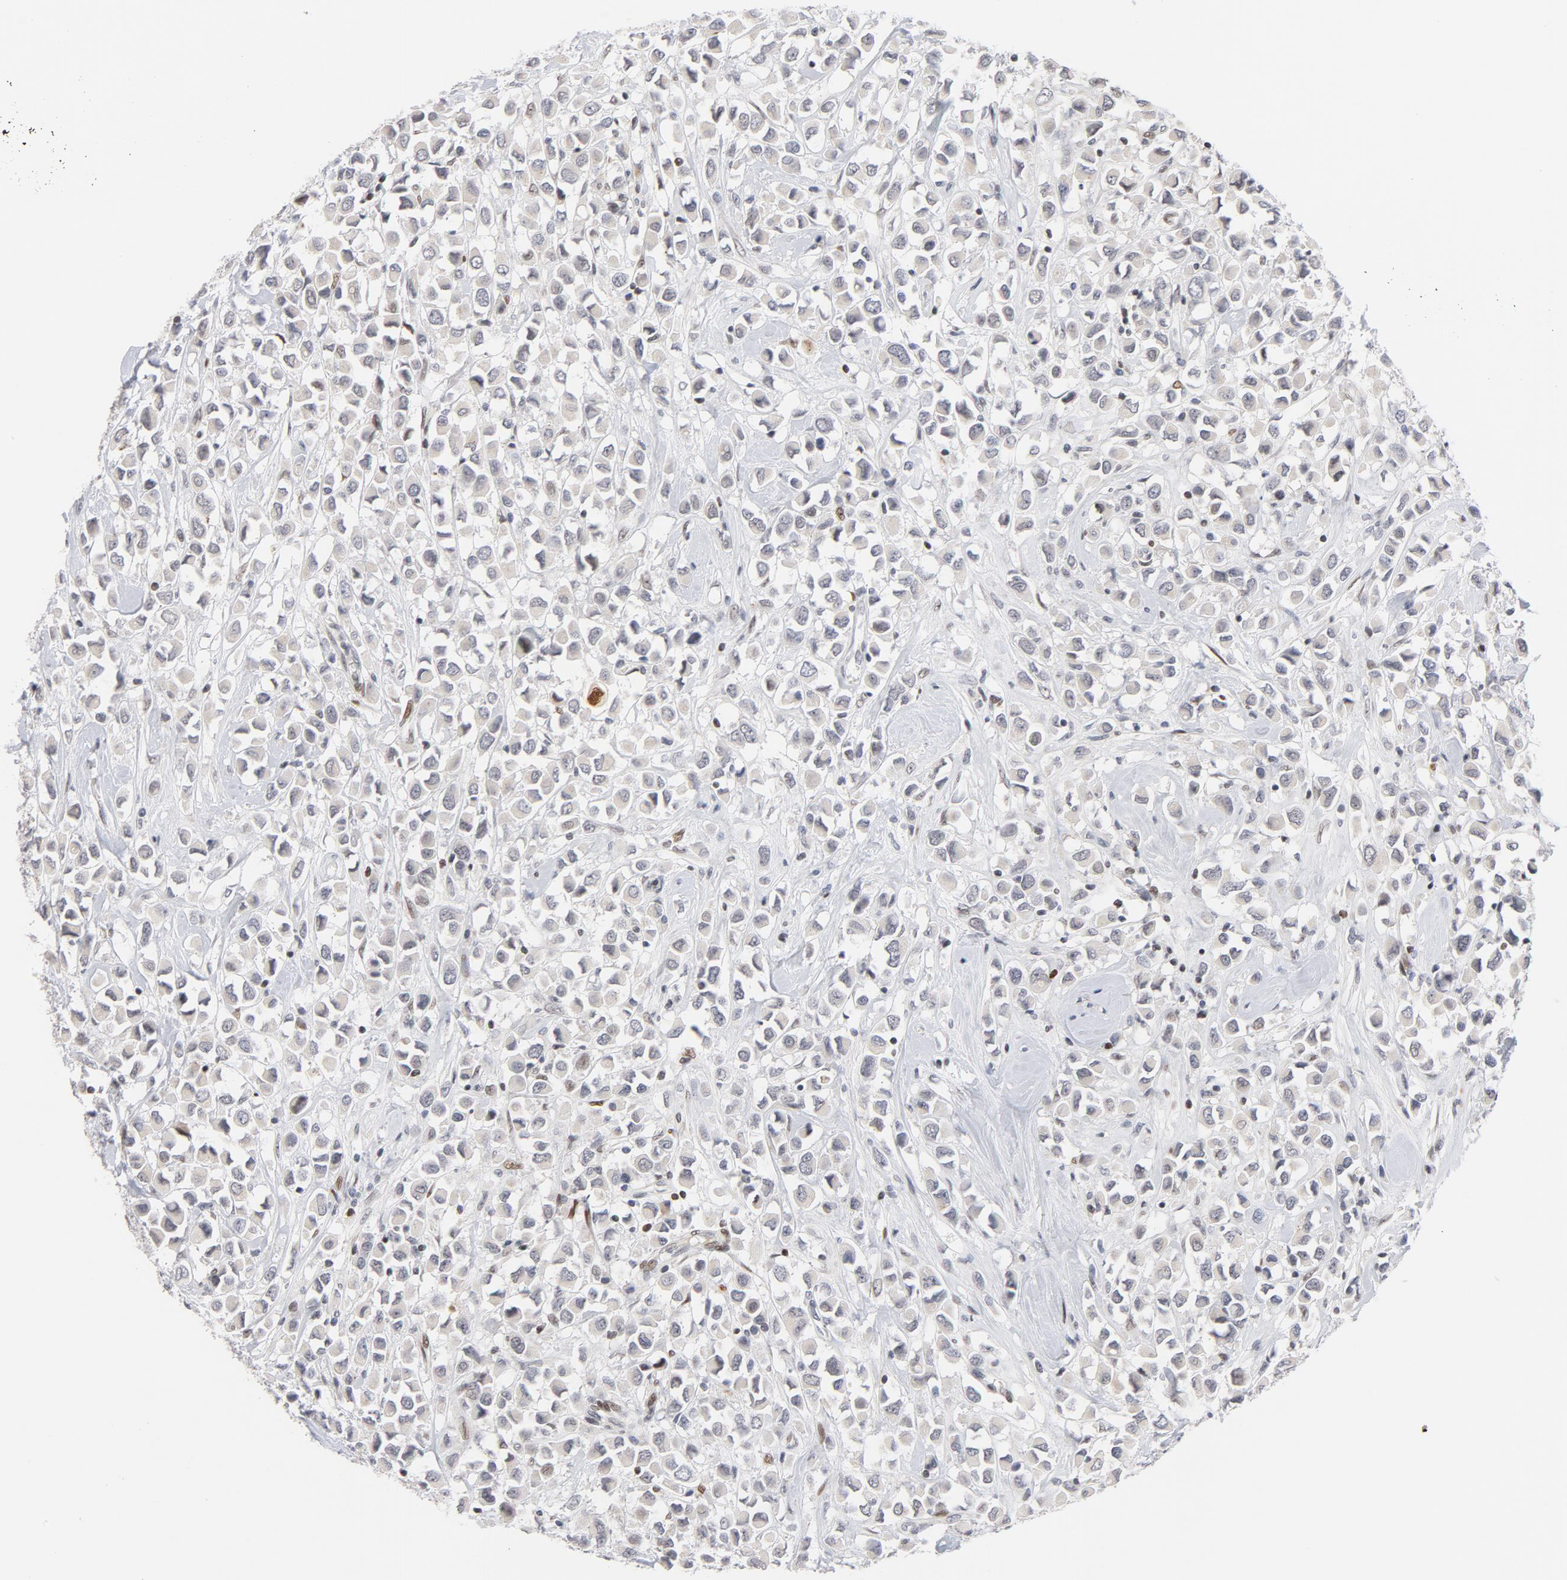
{"staining": {"intensity": "weak", "quantity": "25%-75%", "location": "cytoplasmic/membranous"}, "tissue": "breast cancer", "cell_type": "Tumor cells", "image_type": "cancer", "snomed": [{"axis": "morphology", "description": "Duct carcinoma"}, {"axis": "topography", "description": "Breast"}], "caption": "Tumor cells display weak cytoplasmic/membranous positivity in about 25%-75% of cells in breast cancer (invasive ductal carcinoma).", "gene": "NFIC", "patient": {"sex": "female", "age": 61}}